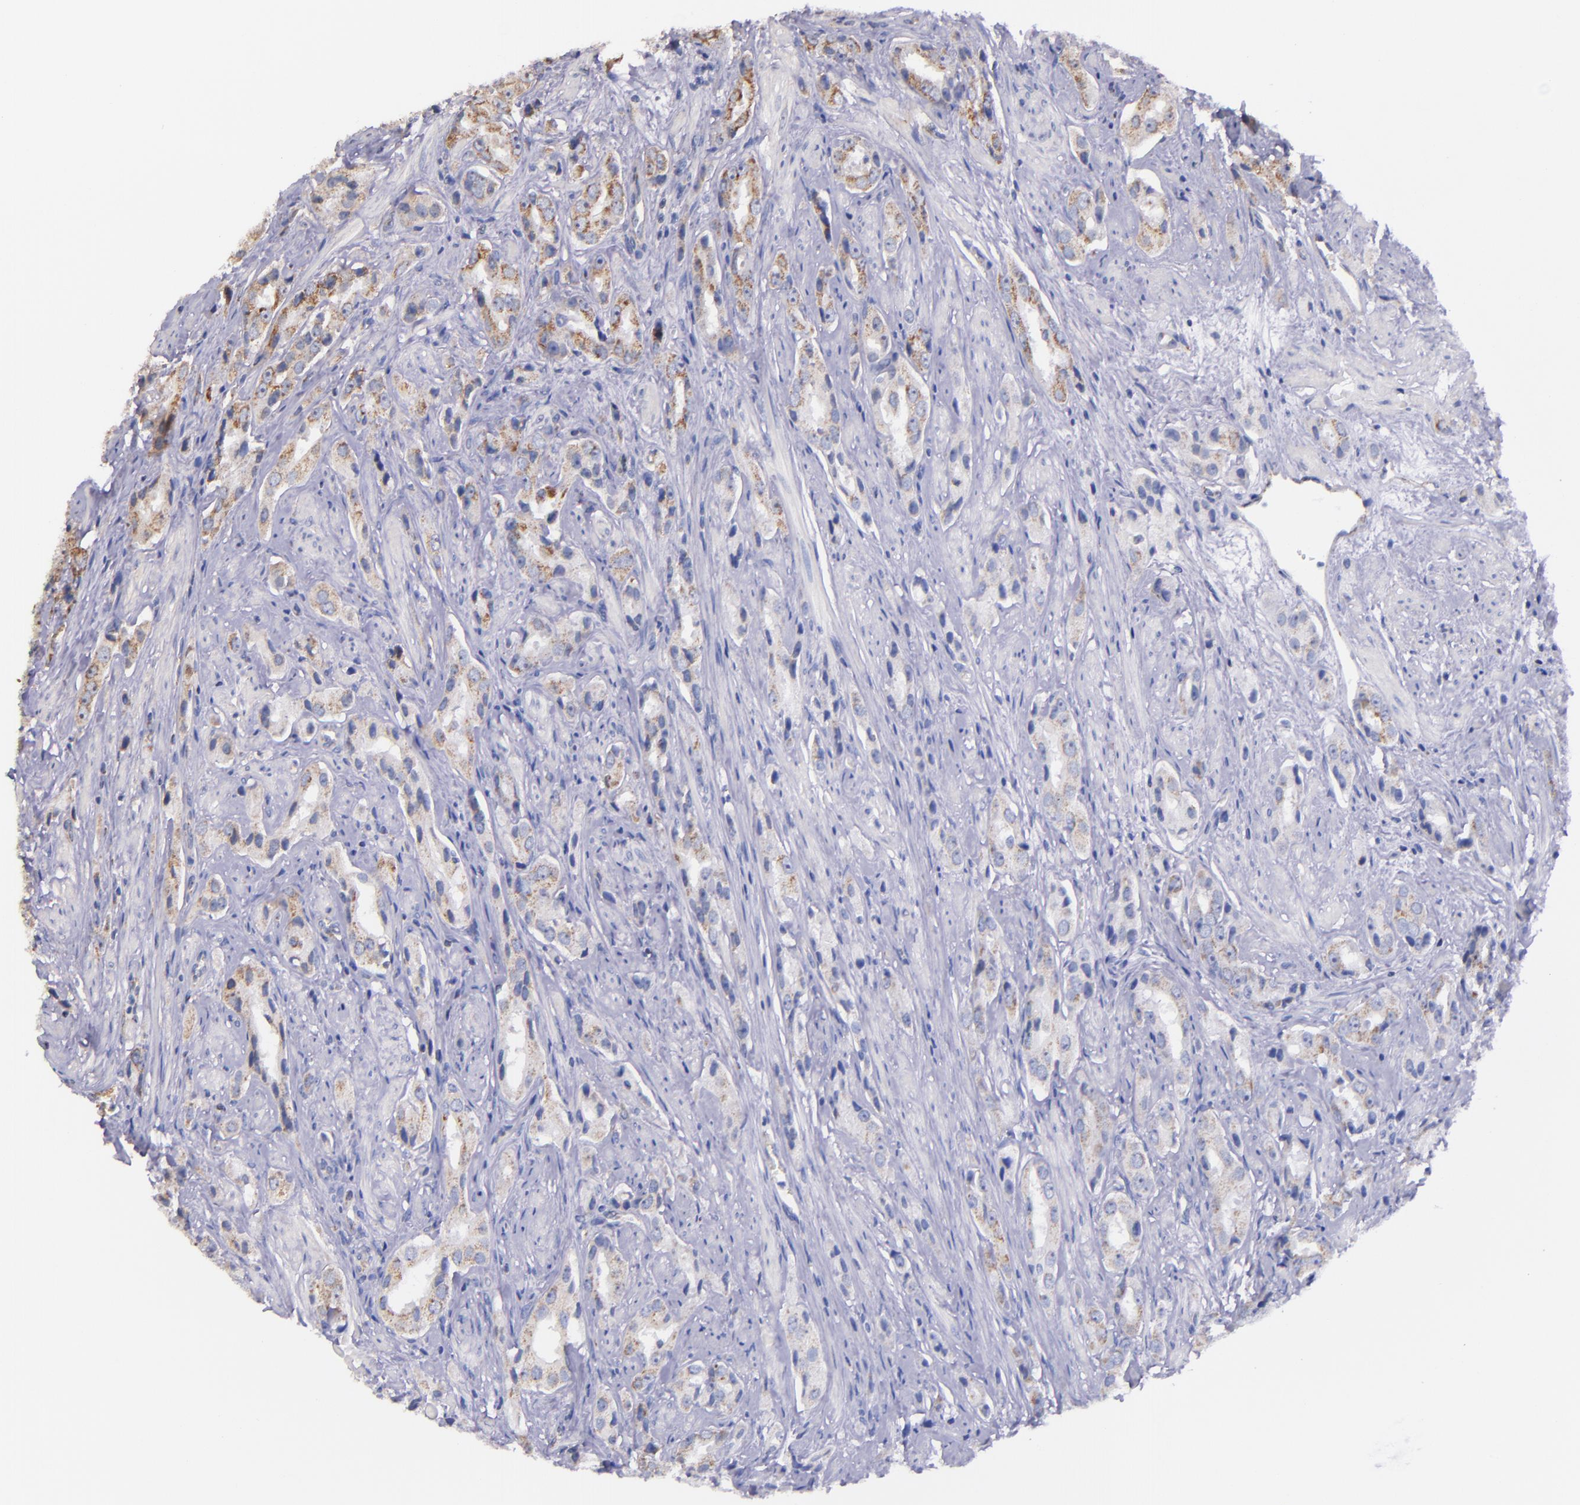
{"staining": {"intensity": "weak", "quantity": "25%-75%", "location": "cytoplasmic/membranous"}, "tissue": "prostate cancer", "cell_type": "Tumor cells", "image_type": "cancer", "snomed": [{"axis": "morphology", "description": "Adenocarcinoma, Medium grade"}, {"axis": "topography", "description": "Prostate"}], "caption": "This micrograph demonstrates IHC staining of human prostate cancer (medium-grade adenocarcinoma), with low weak cytoplasmic/membranous positivity in about 25%-75% of tumor cells.", "gene": "SHC1", "patient": {"sex": "male", "age": 53}}